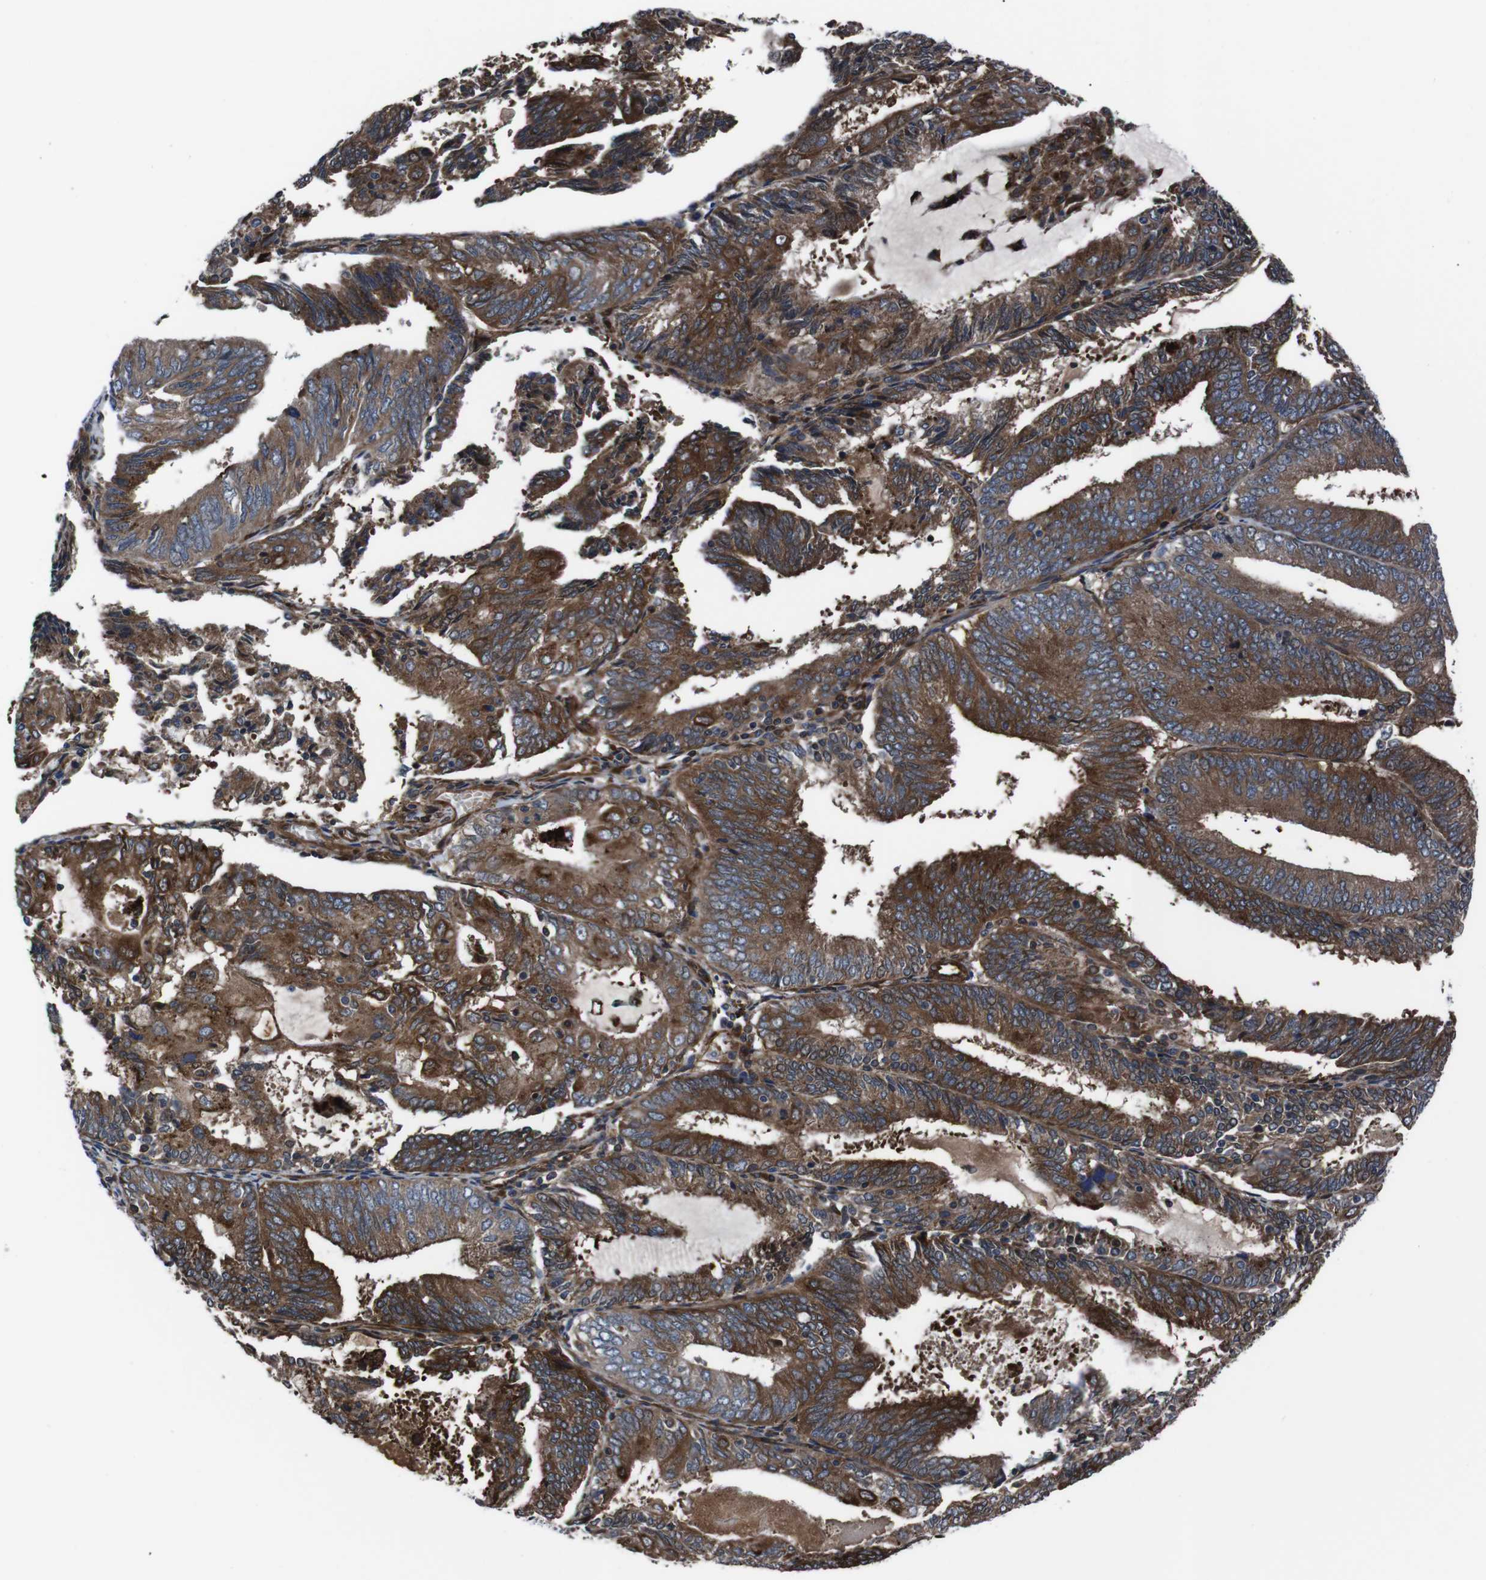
{"staining": {"intensity": "strong", "quantity": ">75%", "location": "cytoplasmic/membranous"}, "tissue": "endometrial cancer", "cell_type": "Tumor cells", "image_type": "cancer", "snomed": [{"axis": "morphology", "description": "Adenocarcinoma, NOS"}, {"axis": "topography", "description": "Endometrium"}], "caption": "There is high levels of strong cytoplasmic/membranous staining in tumor cells of endometrial cancer (adenocarcinoma), as demonstrated by immunohistochemical staining (brown color).", "gene": "EIF4A2", "patient": {"sex": "female", "age": 81}}